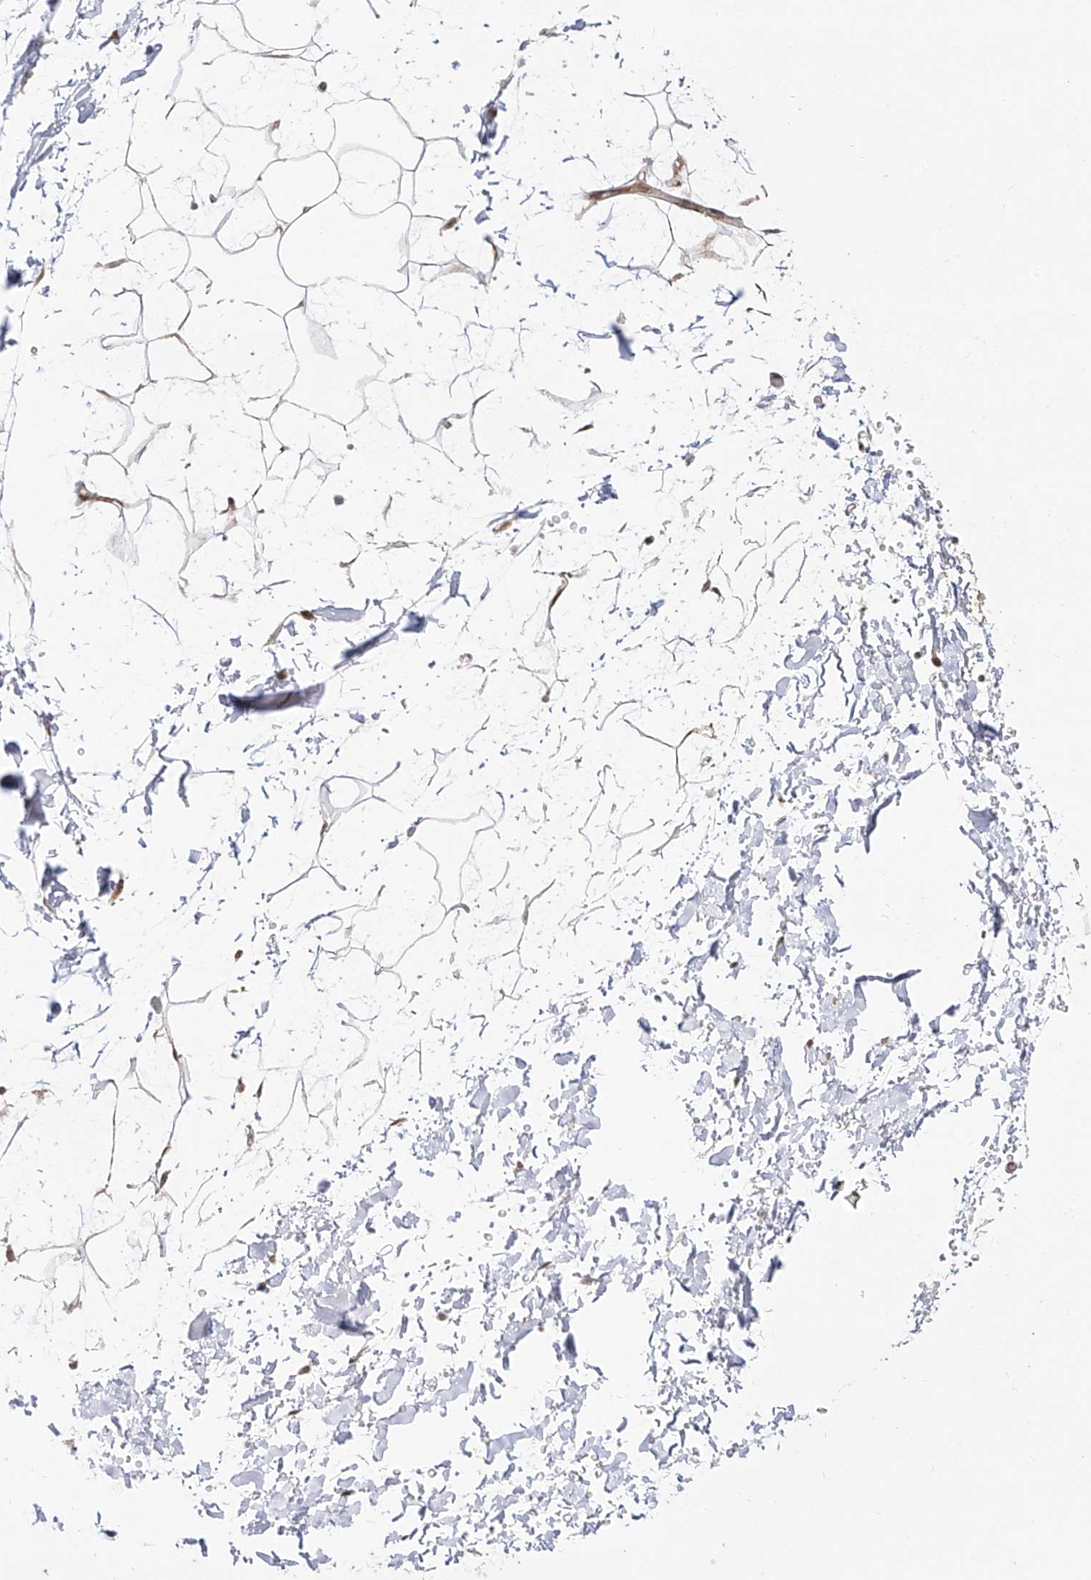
{"staining": {"intensity": "negative", "quantity": "none", "location": "none"}, "tissue": "adipose tissue", "cell_type": "Adipocytes", "image_type": "normal", "snomed": [{"axis": "morphology", "description": "Normal tissue, NOS"}, {"axis": "topography", "description": "Soft tissue"}], "caption": "IHC image of normal adipose tissue: human adipose tissue stained with DAB displays no significant protein staining in adipocytes. Brightfield microscopy of immunohistochemistry (IHC) stained with DAB (brown) and hematoxylin (blue), captured at high magnification.", "gene": "ZNF180", "patient": {"sex": "male", "age": 72}}